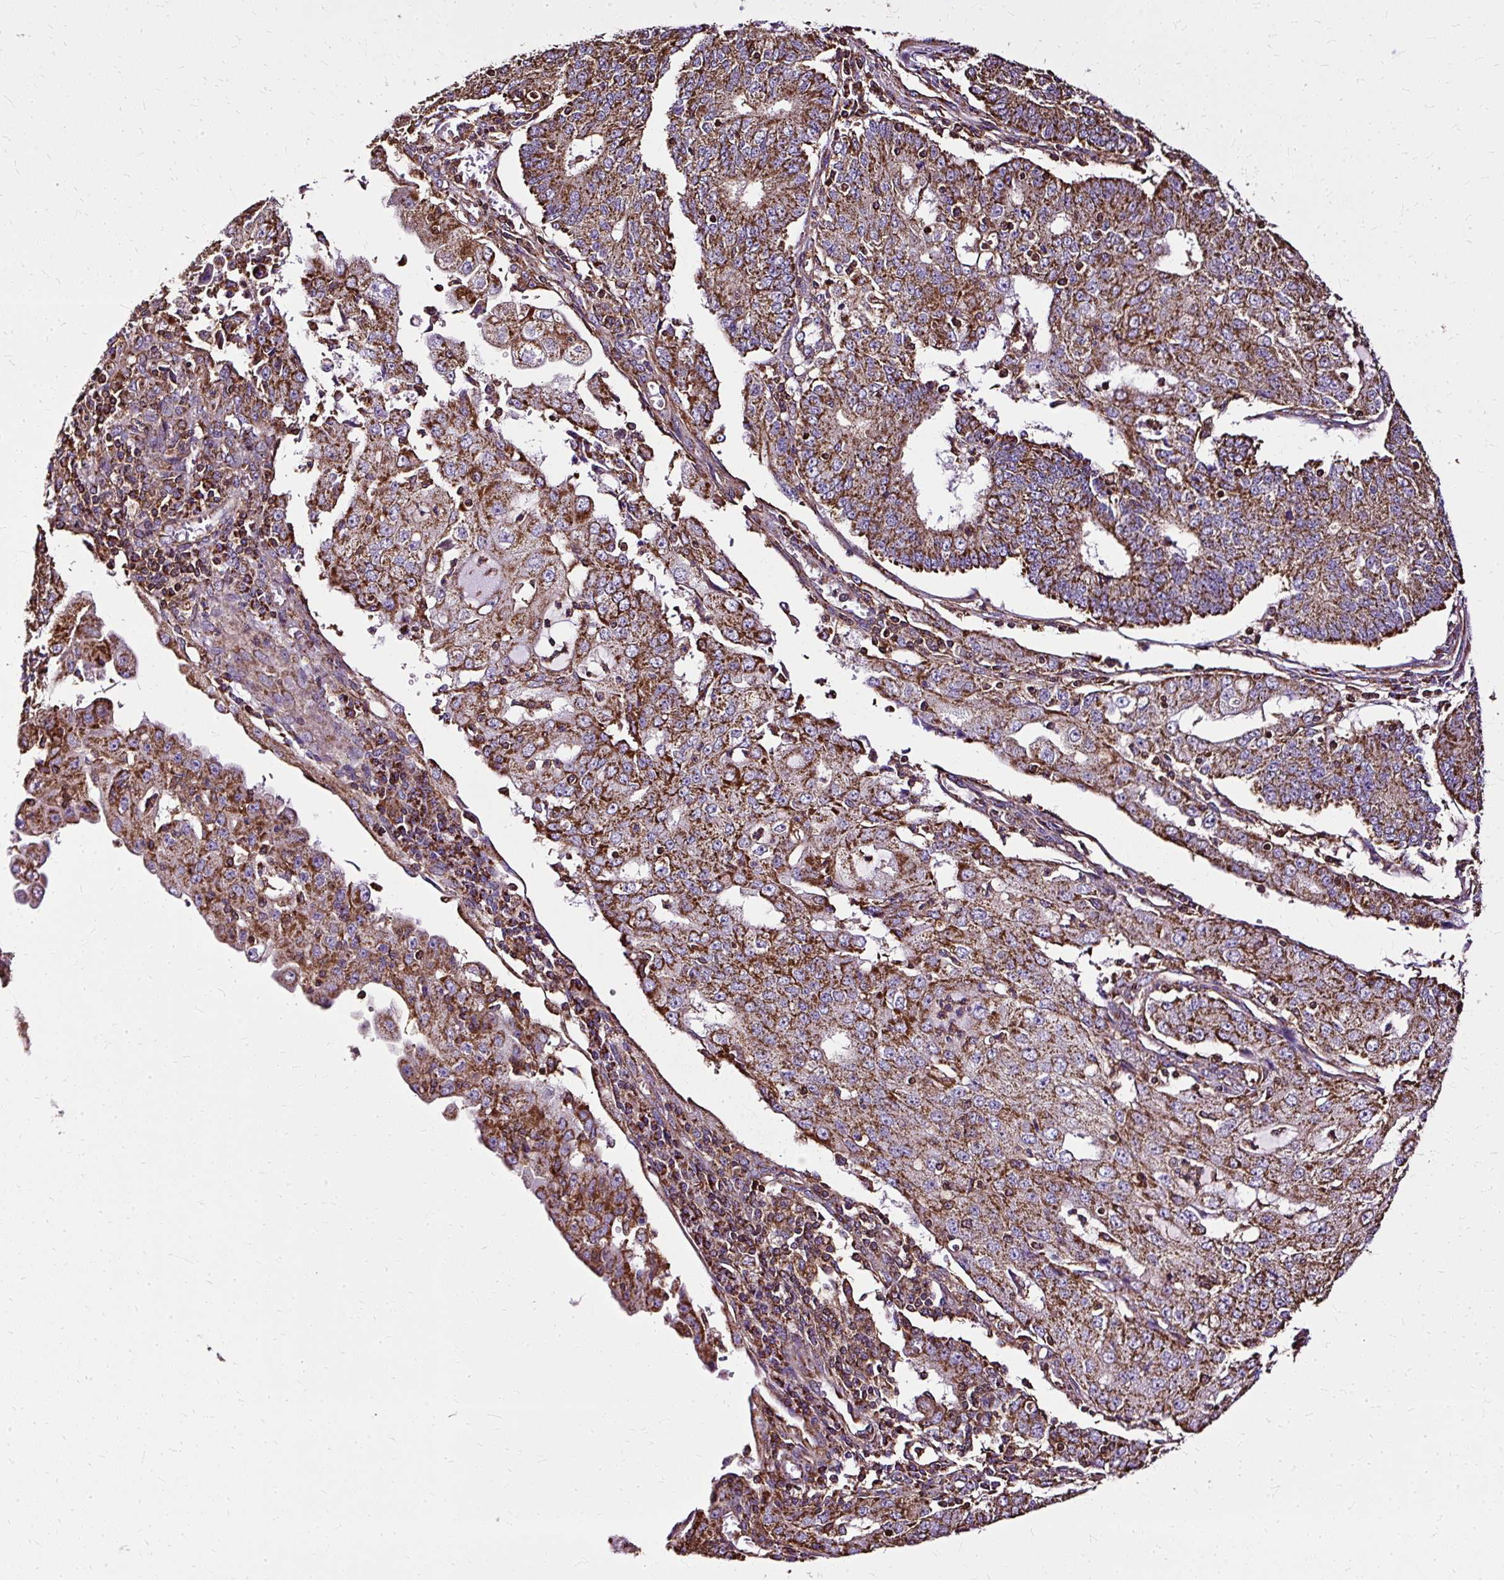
{"staining": {"intensity": "strong", "quantity": ">75%", "location": "cytoplasmic/membranous"}, "tissue": "endometrial cancer", "cell_type": "Tumor cells", "image_type": "cancer", "snomed": [{"axis": "morphology", "description": "Adenocarcinoma, NOS"}, {"axis": "topography", "description": "Endometrium"}], "caption": "Endometrial cancer tissue reveals strong cytoplasmic/membranous positivity in about >75% of tumor cells, visualized by immunohistochemistry. (DAB (3,3'-diaminobenzidine) IHC with brightfield microscopy, high magnification).", "gene": "KLHL11", "patient": {"sex": "female", "age": 56}}